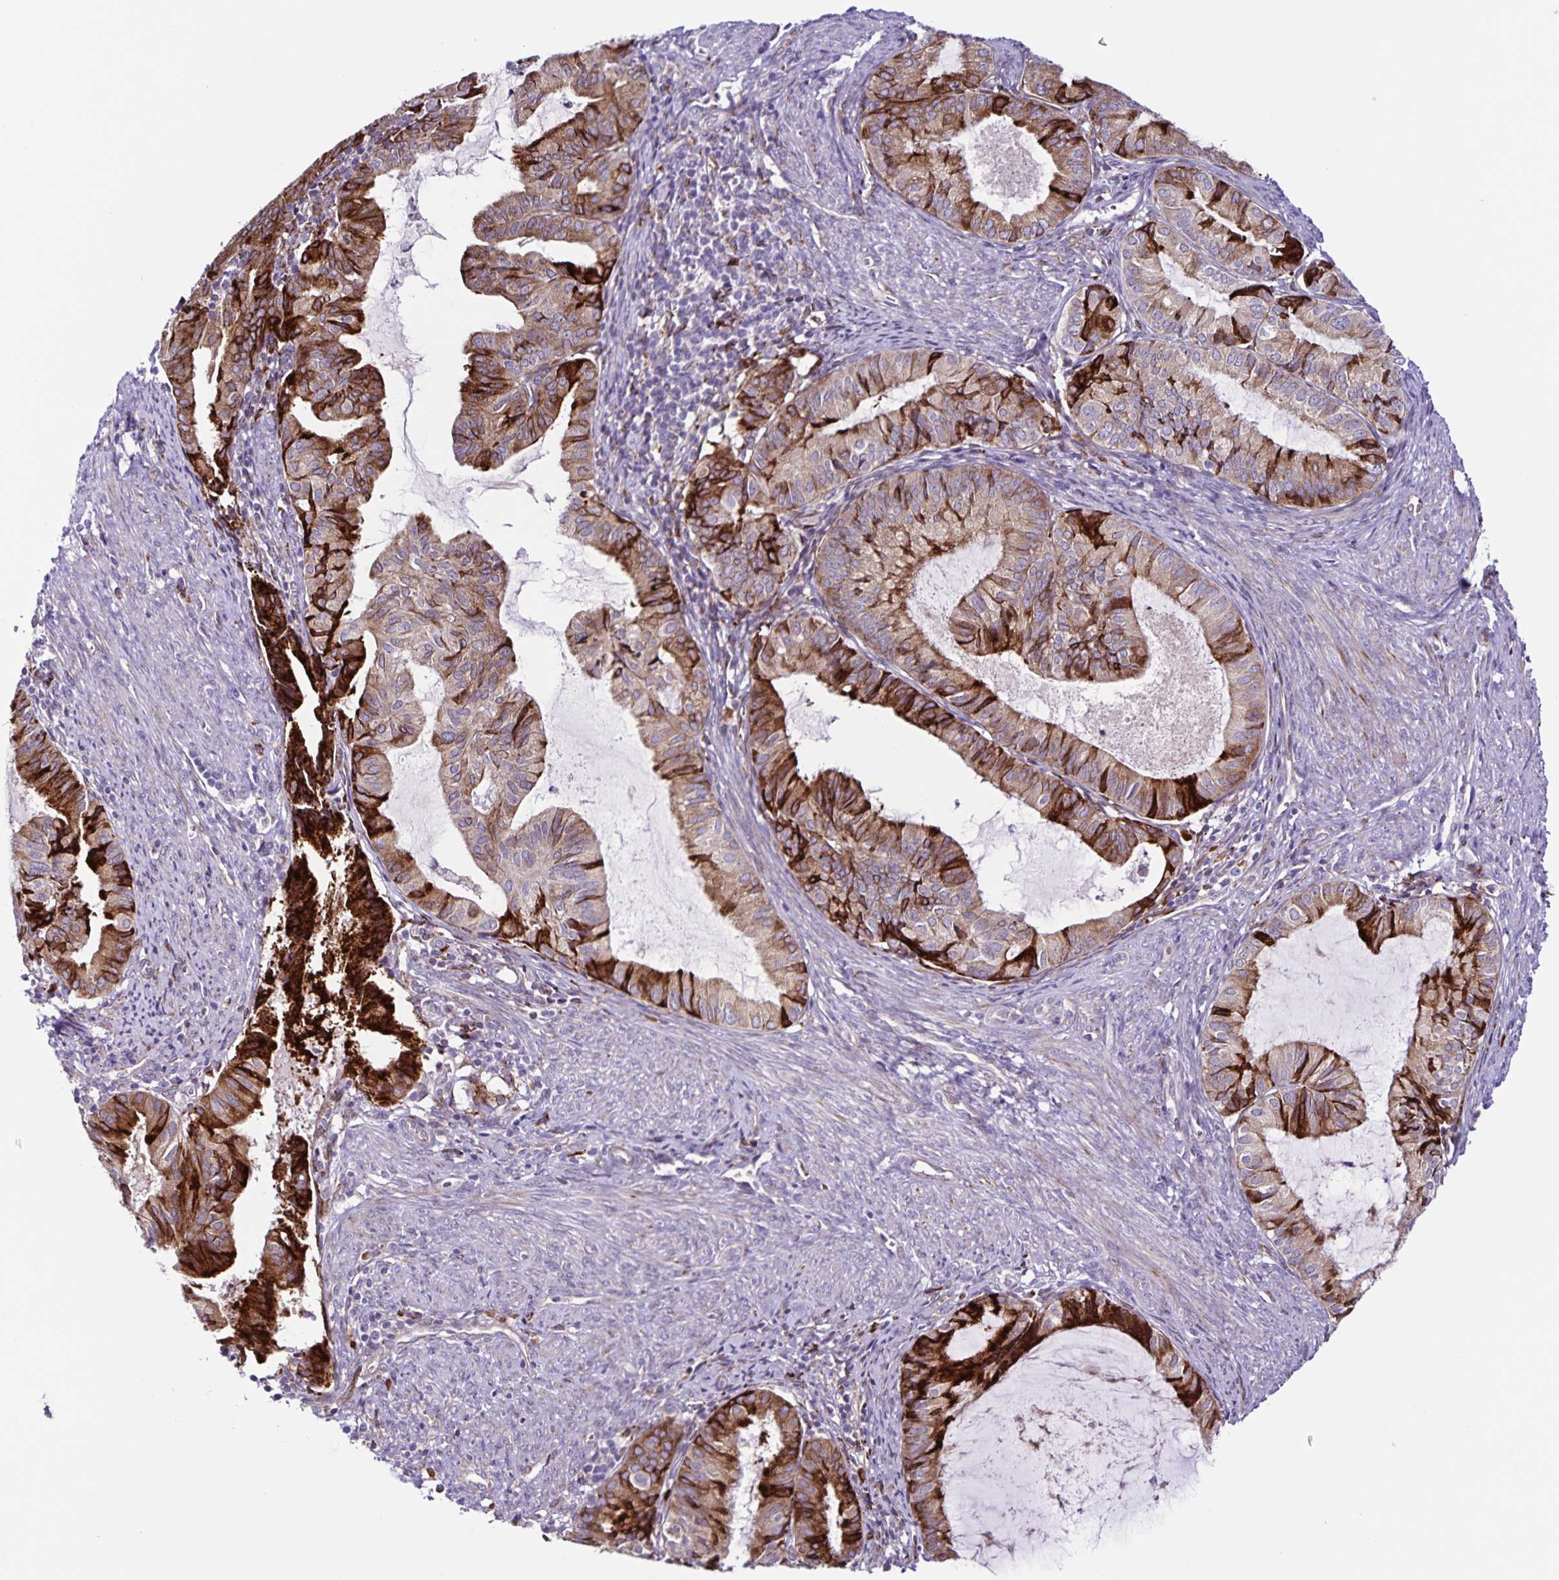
{"staining": {"intensity": "strong", "quantity": "25%-75%", "location": "cytoplasmic/membranous"}, "tissue": "endometrial cancer", "cell_type": "Tumor cells", "image_type": "cancer", "snomed": [{"axis": "morphology", "description": "Adenocarcinoma, NOS"}, {"axis": "topography", "description": "Endometrium"}], "caption": "The immunohistochemical stain highlights strong cytoplasmic/membranous expression in tumor cells of endometrial adenocarcinoma tissue.", "gene": "OSBPL5", "patient": {"sex": "female", "age": 86}}